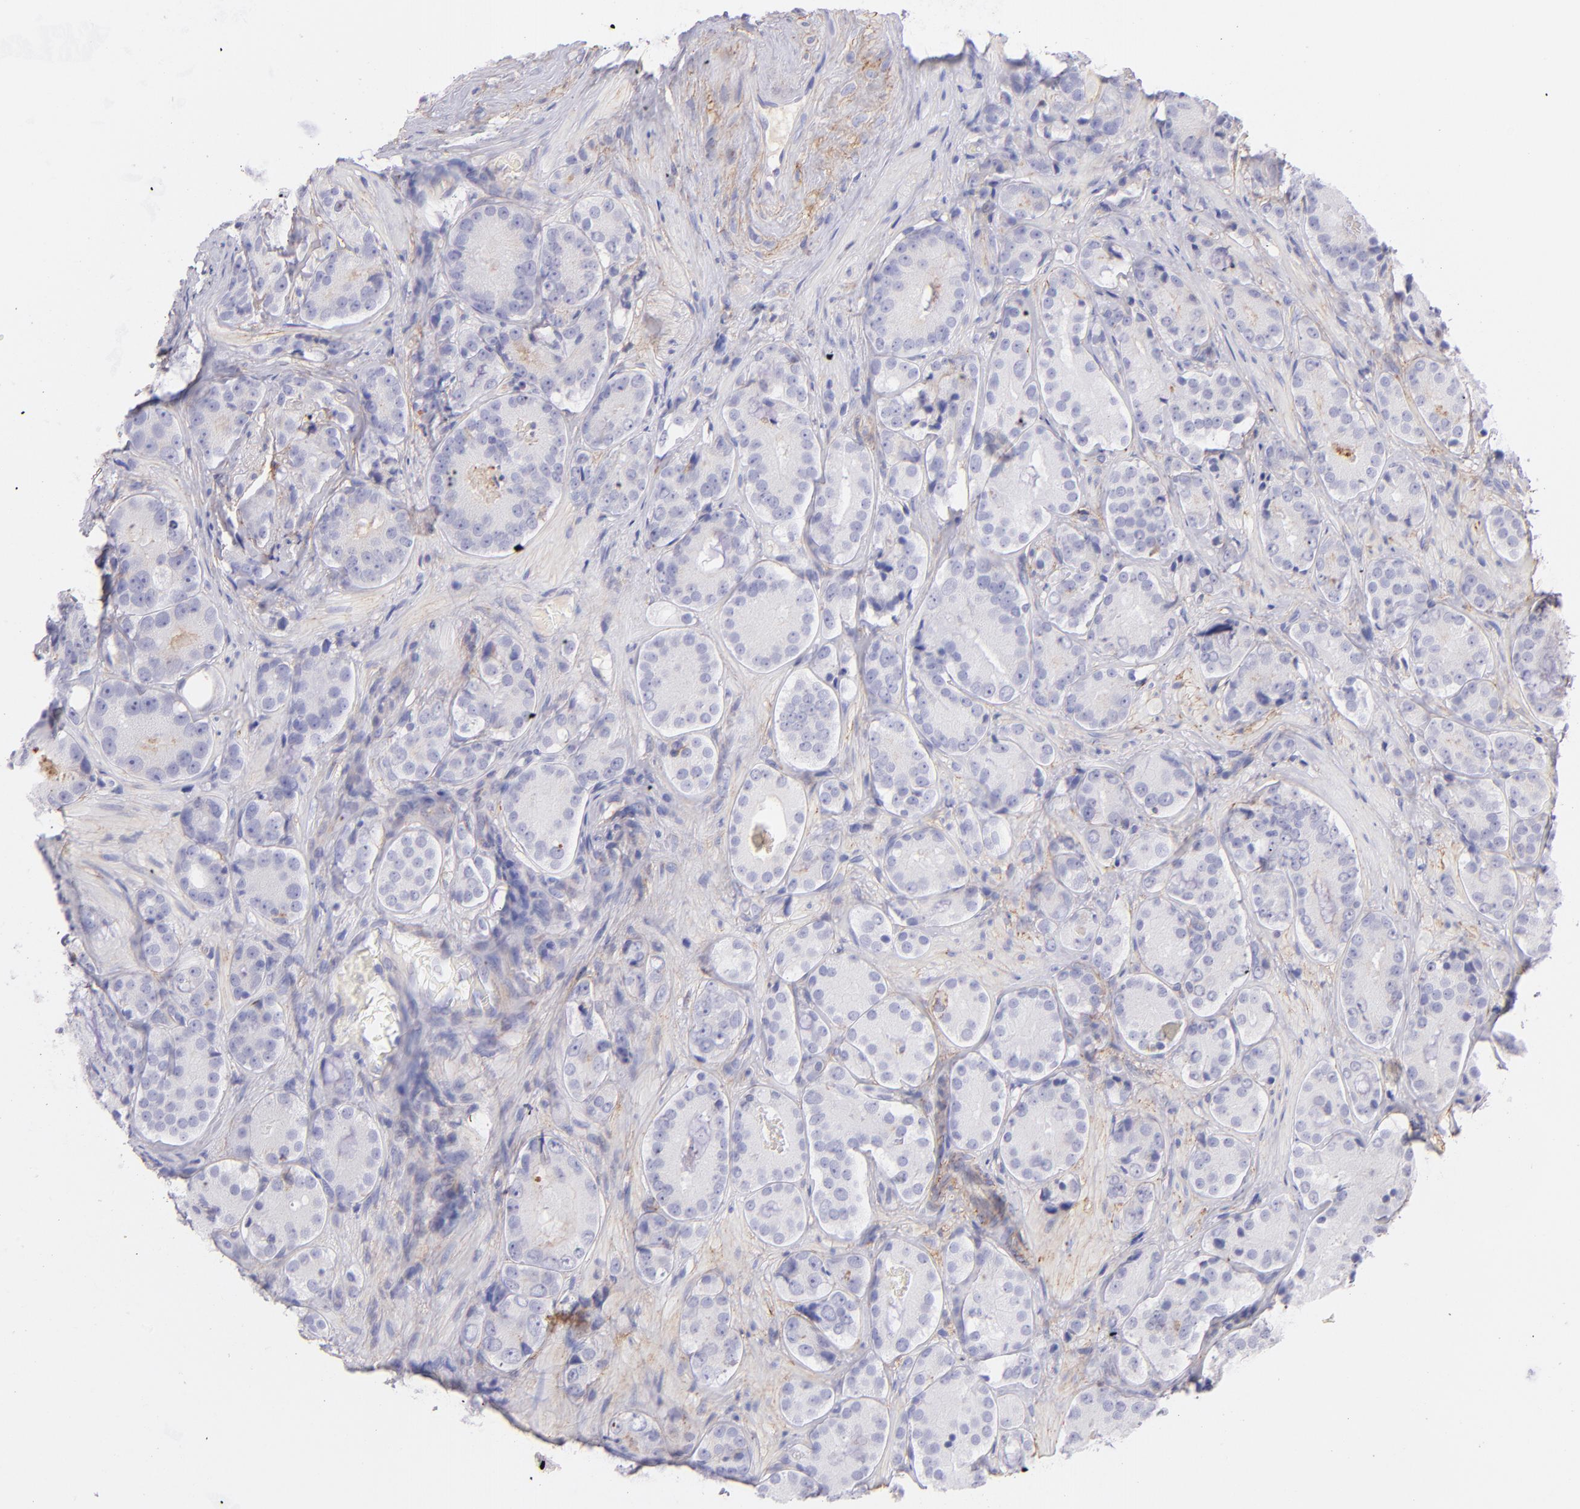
{"staining": {"intensity": "negative", "quantity": "none", "location": "none"}, "tissue": "prostate cancer", "cell_type": "Tumor cells", "image_type": "cancer", "snomed": [{"axis": "morphology", "description": "Adenocarcinoma, High grade"}, {"axis": "topography", "description": "Prostate"}], "caption": "Tumor cells show no significant protein staining in prostate cancer (adenocarcinoma (high-grade)). (Stains: DAB (3,3'-diaminobenzidine) immunohistochemistry (IHC) with hematoxylin counter stain, Microscopy: brightfield microscopy at high magnification).", "gene": "CD81", "patient": {"sex": "male", "age": 70}}